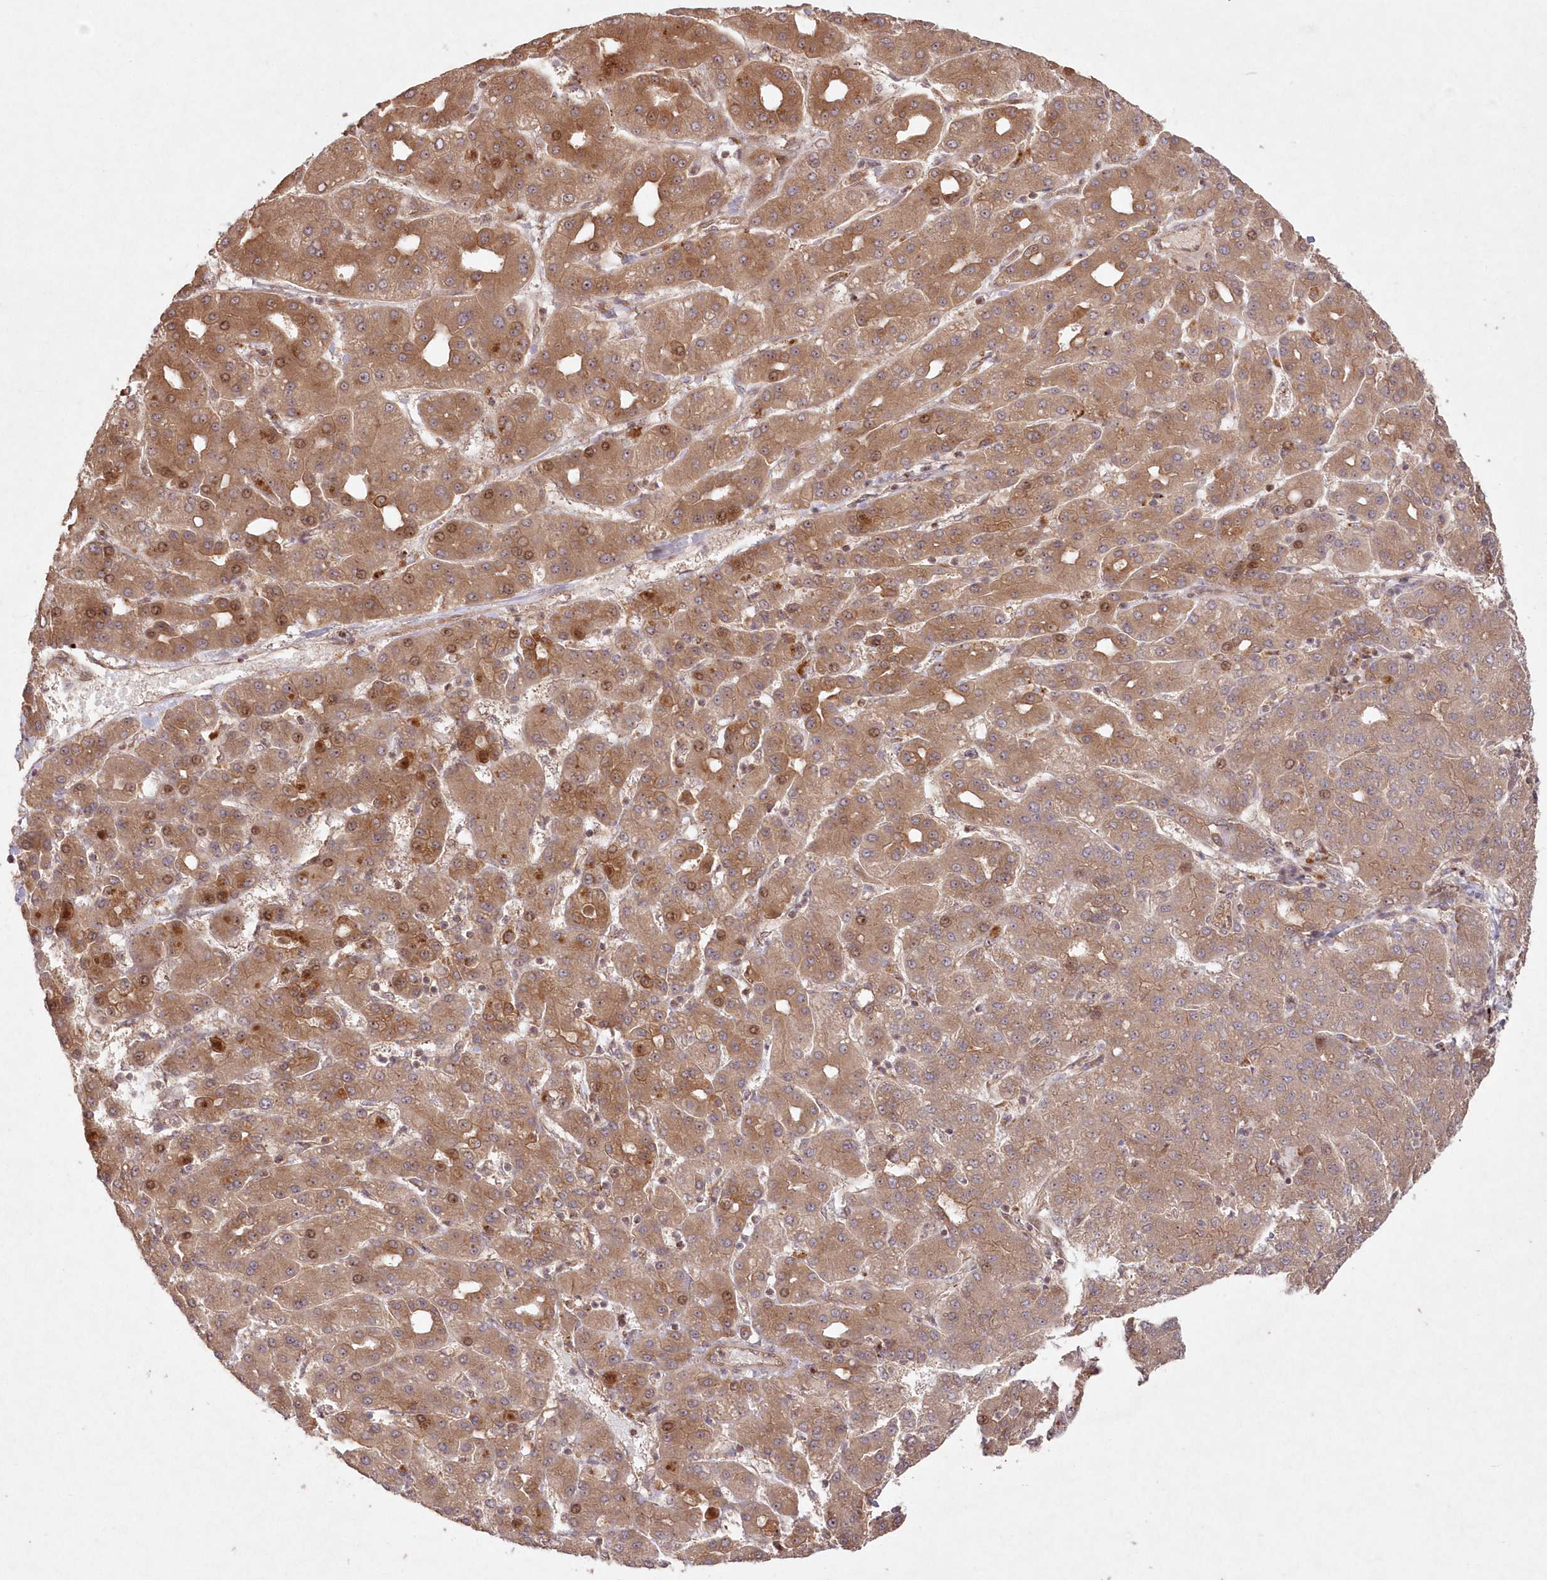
{"staining": {"intensity": "moderate", "quantity": ">75%", "location": "cytoplasmic/membranous"}, "tissue": "liver cancer", "cell_type": "Tumor cells", "image_type": "cancer", "snomed": [{"axis": "morphology", "description": "Carcinoma, Hepatocellular, NOS"}, {"axis": "topography", "description": "Liver"}], "caption": "A medium amount of moderate cytoplasmic/membranous expression is identified in about >75% of tumor cells in liver cancer (hepatocellular carcinoma) tissue.", "gene": "SERINC1", "patient": {"sex": "male", "age": 65}}